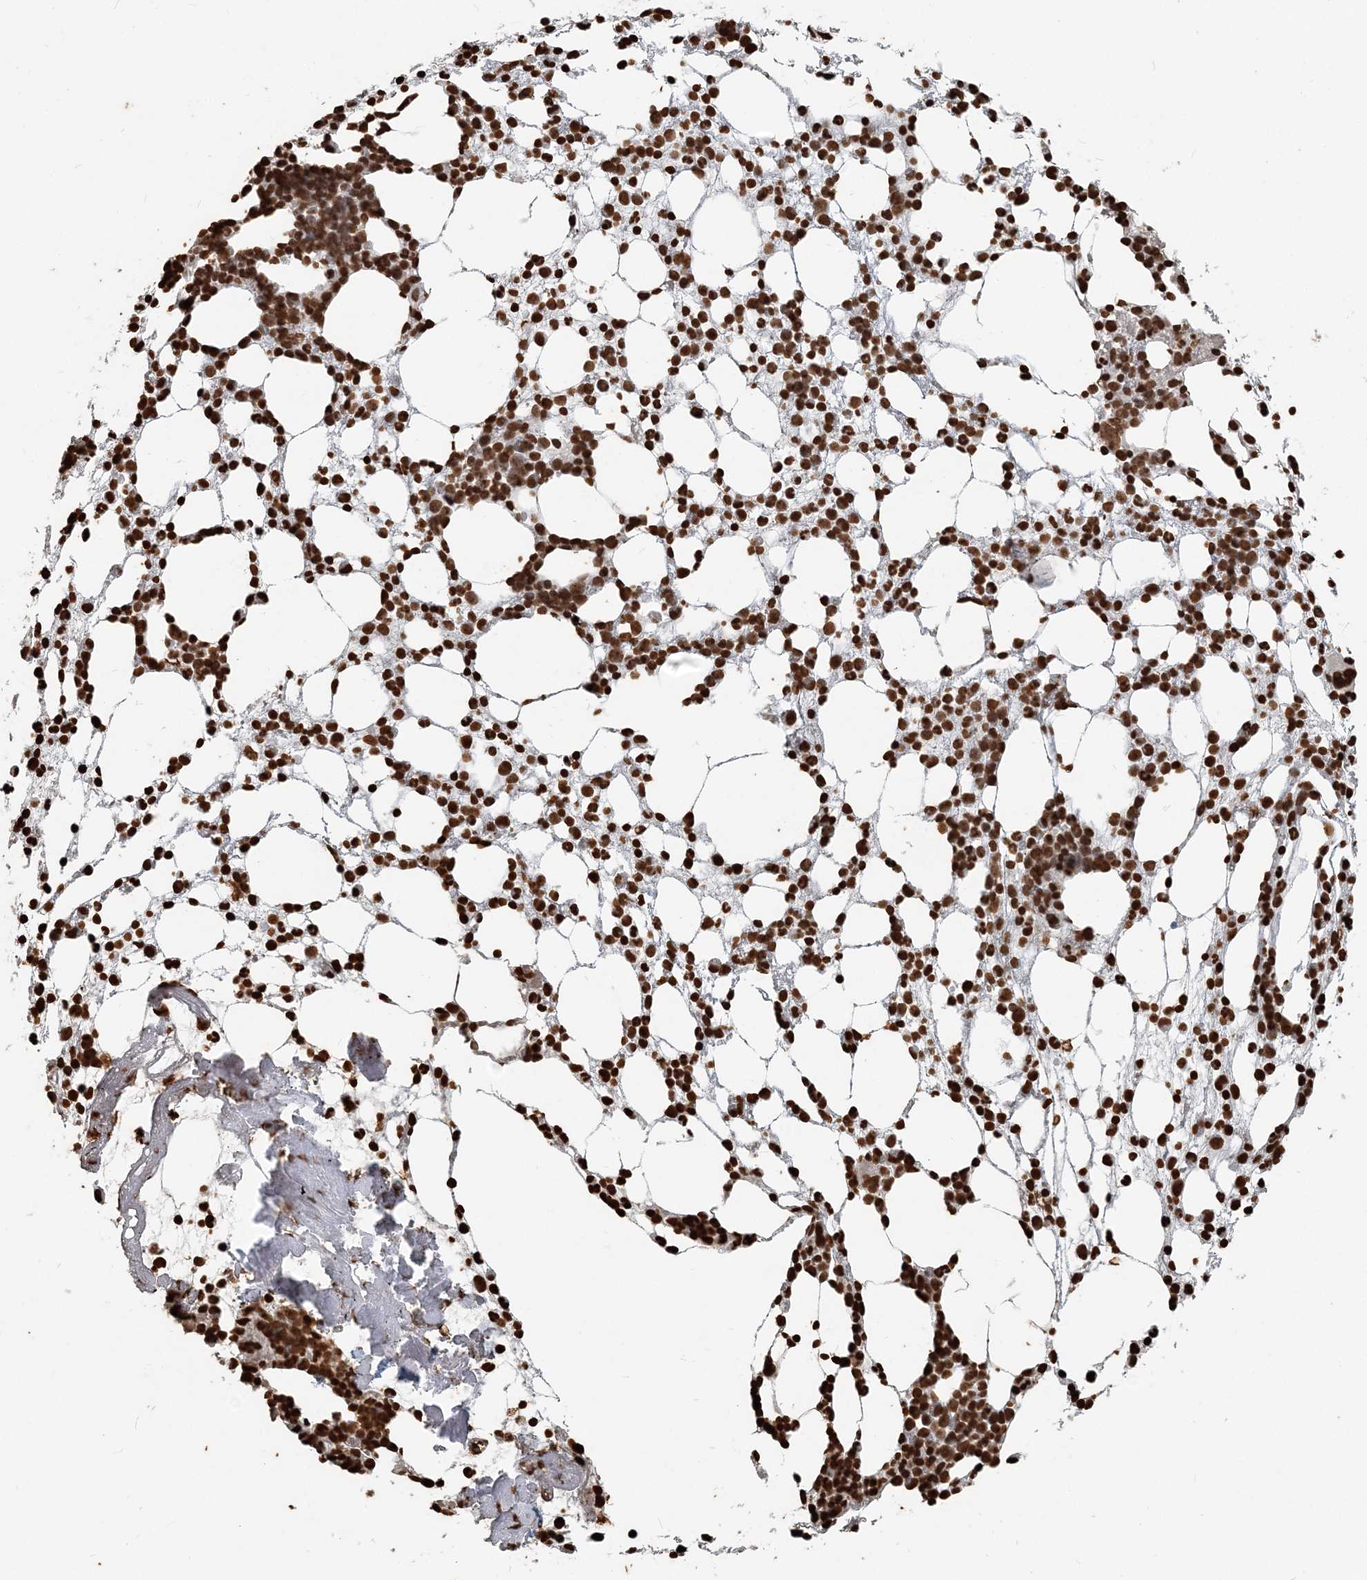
{"staining": {"intensity": "strong", "quantity": ">75%", "location": "nuclear"}, "tissue": "bone marrow", "cell_type": "Hematopoietic cells", "image_type": "normal", "snomed": [{"axis": "morphology", "description": "Normal tissue, NOS"}, {"axis": "topography", "description": "Bone marrow"}], "caption": "IHC micrograph of unremarkable human bone marrow stained for a protein (brown), which shows high levels of strong nuclear staining in about >75% of hematopoietic cells.", "gene": "H3", "patient": {"sex": "female", "age": 57}}